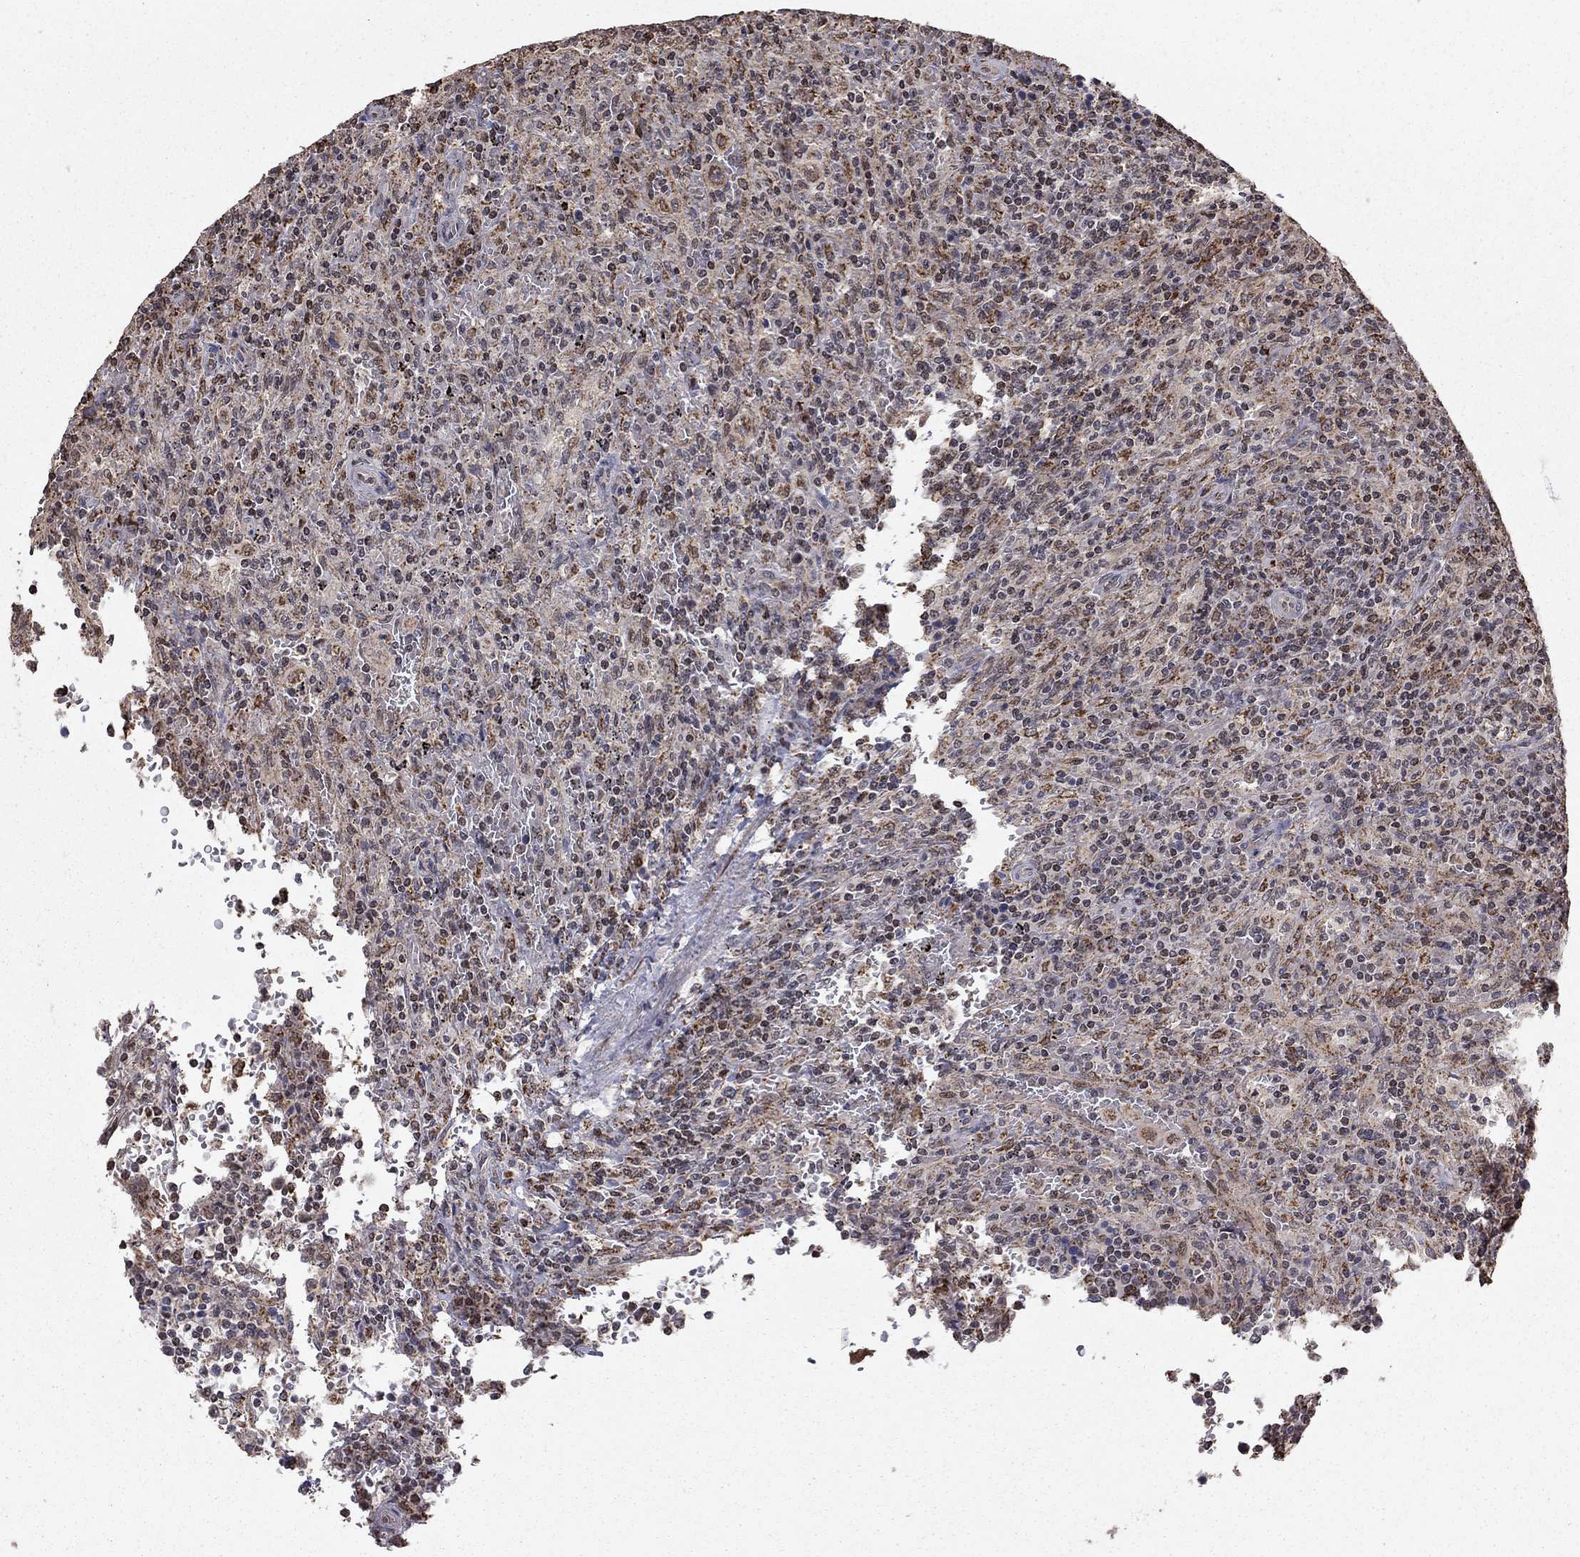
{"staining": {"intensity": "moderate", "quantity": "<25%", "location": "cytoplasmic/membranous"}, "tissue": "lymphoma", "cell_type": "Tumor cells", "image_type": "cancer", "snomed": [{"axis": "morphology", "description": "Malignant lymphoma, non-Hodgkin's type, Low grade"}, {"axis": "topography", "description": "Spleen"}], "caption": "Immunohistochemical staining of human low-grade malignant lymphoma, non-Hodgkin's type shows low levels of moderate cytoplasmic/membranous staining in about <25% of tumor cells.", "gene": "ACOT13", "patient": {"sex": "male", "age": 62}}